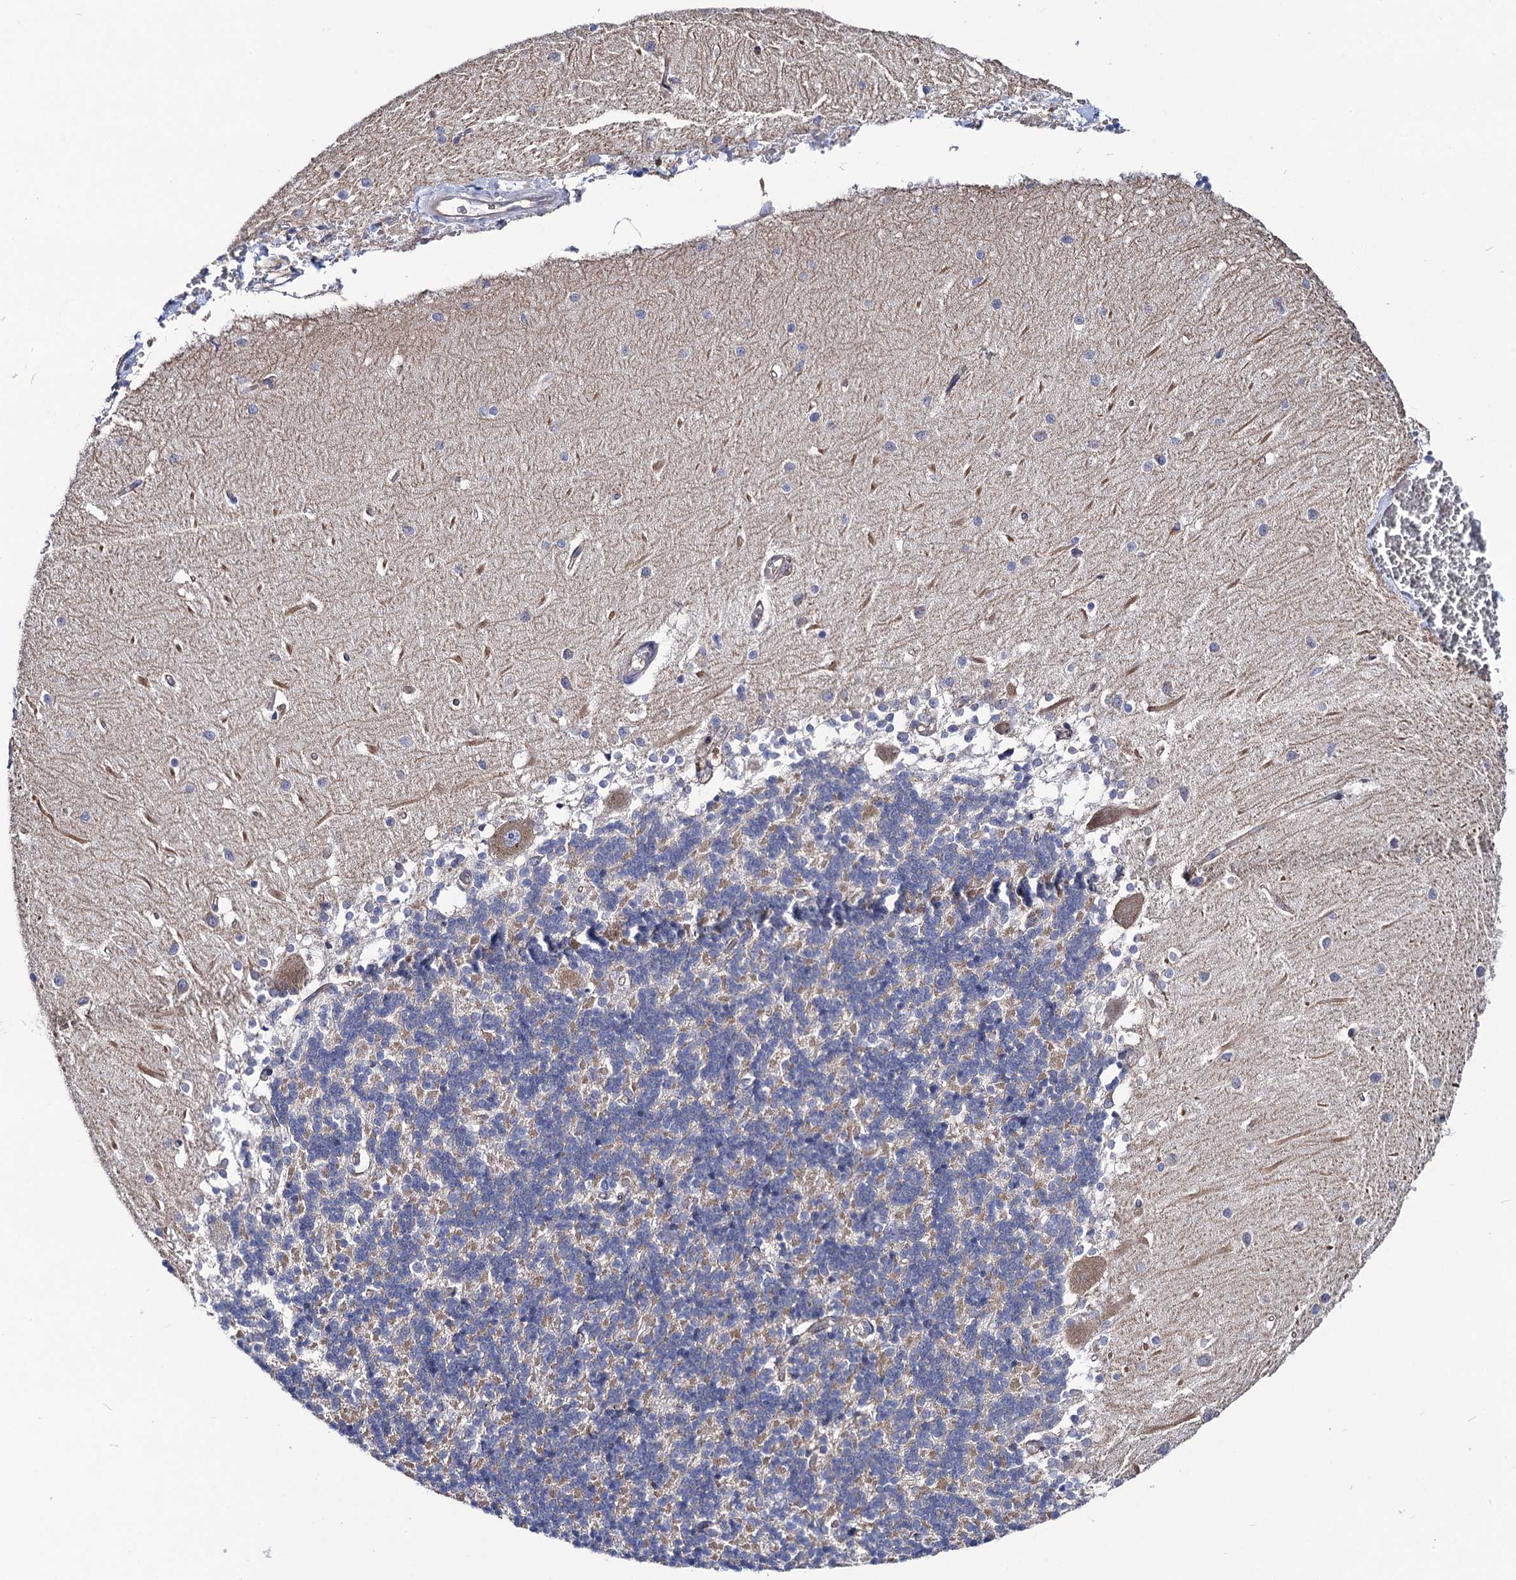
{"staining": {"intensity": "moderate", "quantity": "<25%", "location": "cytoplasmic/membranous"}, "tissue": "cerebellum", "cell_type": "Cells in granular layer", "image_type": "normal", "snomed": [{"axis": "morphology", "description": "Normal tissue, NOS"}, {"axis": "topography", "description": "Cerebellum"}], "caption": "This image demonstrates immunohistochemistry staining of unremarkable cerebellum, with low moderate cytoplasmic/membranous positivity in about <25% of cells in granular layer.", "gene": "DYDC1", "patient": {"sex": "male", "age": 37}}